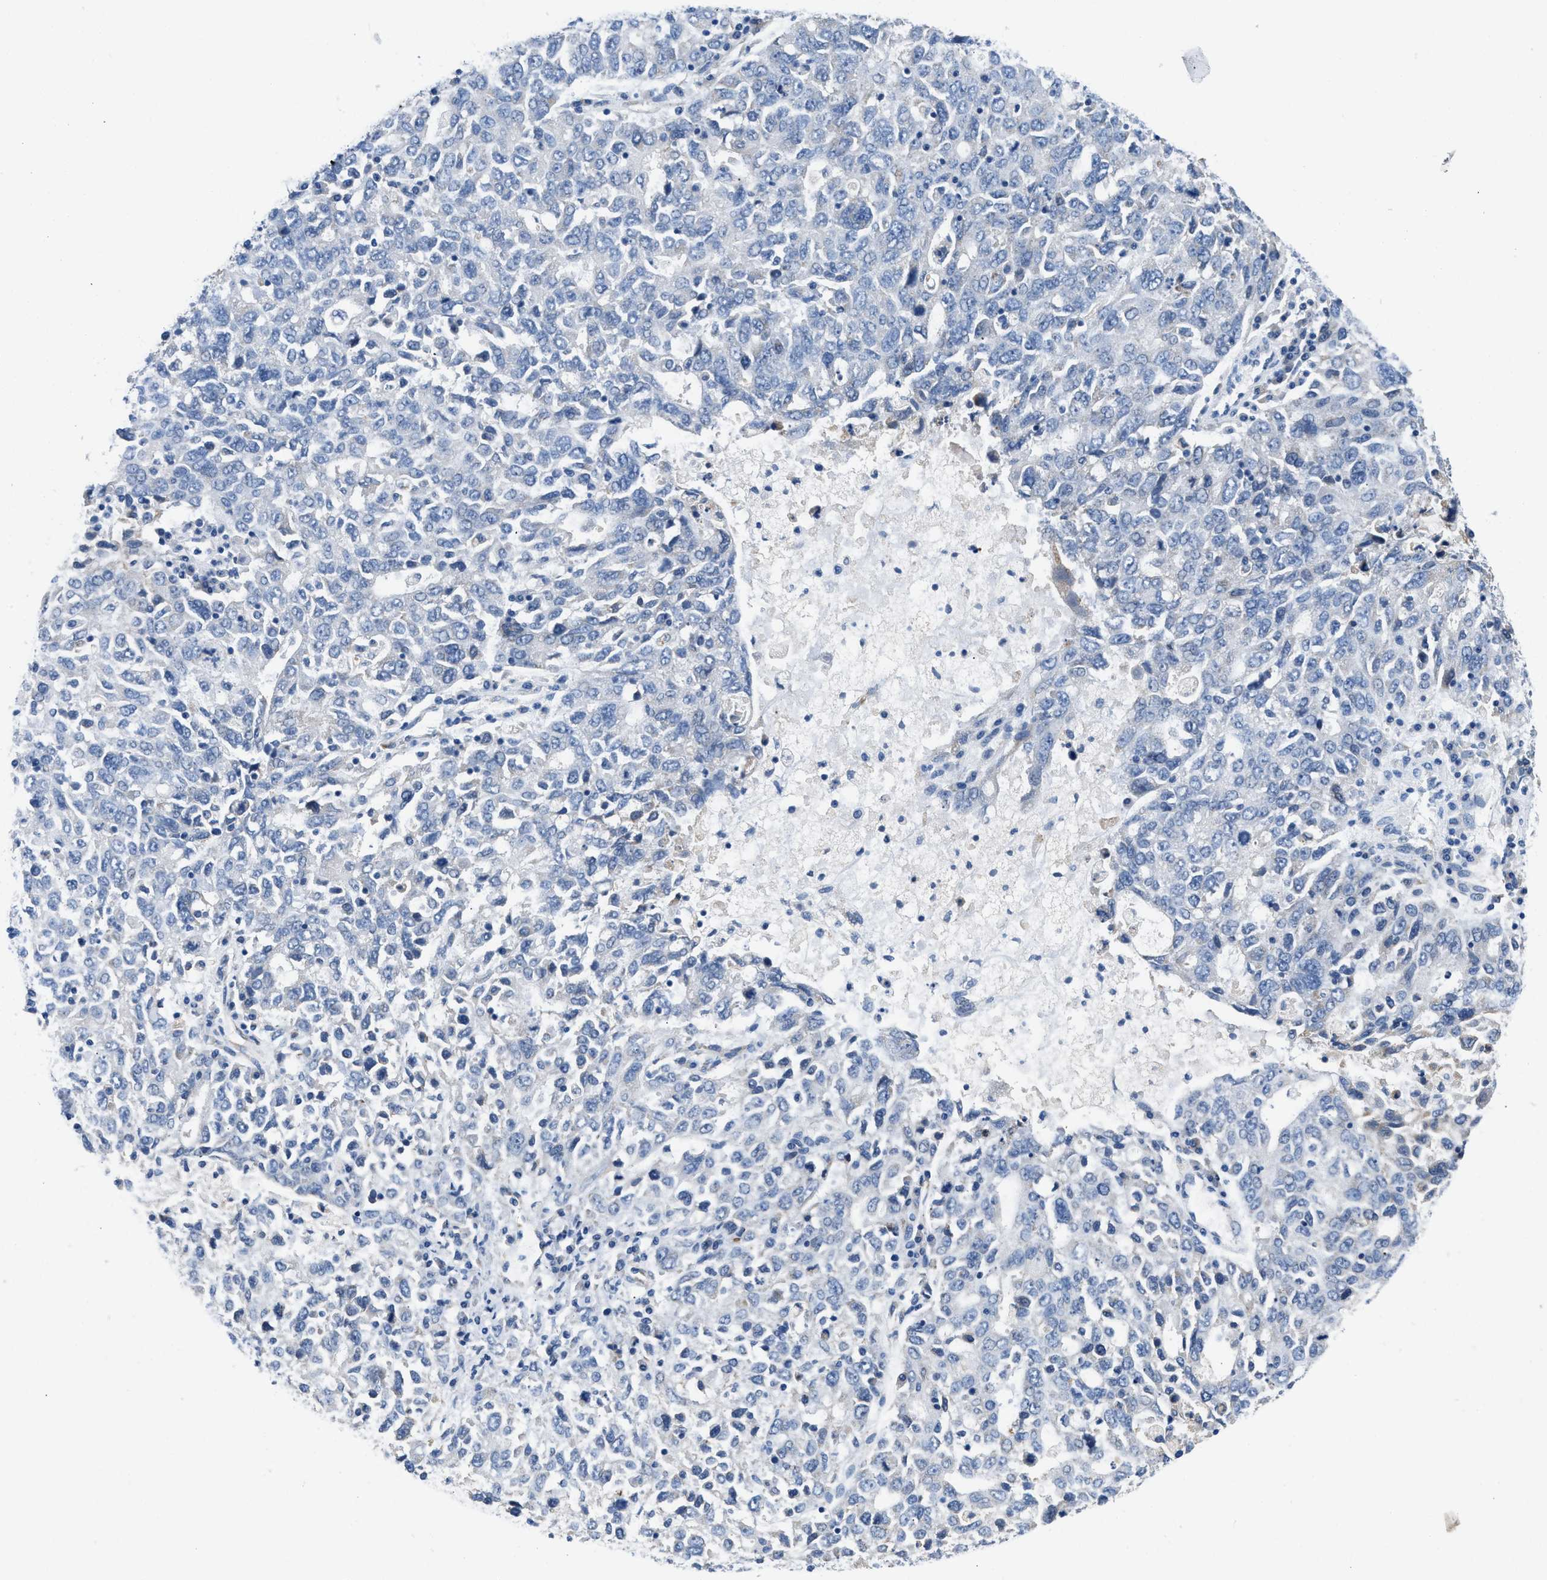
{"staining": {"intensity": "negative", "quantity": "none", "location": "none"}, "tissue": "ovarian cancer", "cell_type": "Tumor cells", "image_type": "cancer", "snomed": [{"axis": "morphology", "description": "Carcinoma, endometroid"}, {"axis": "topography", "description": "Ovary"}], "caption": "Tumor cells show no significant expression in ovarian cancer (endometroid carcinoma).", "gene": "BNC2", "patient": {"sex": "female", "age": 62}}